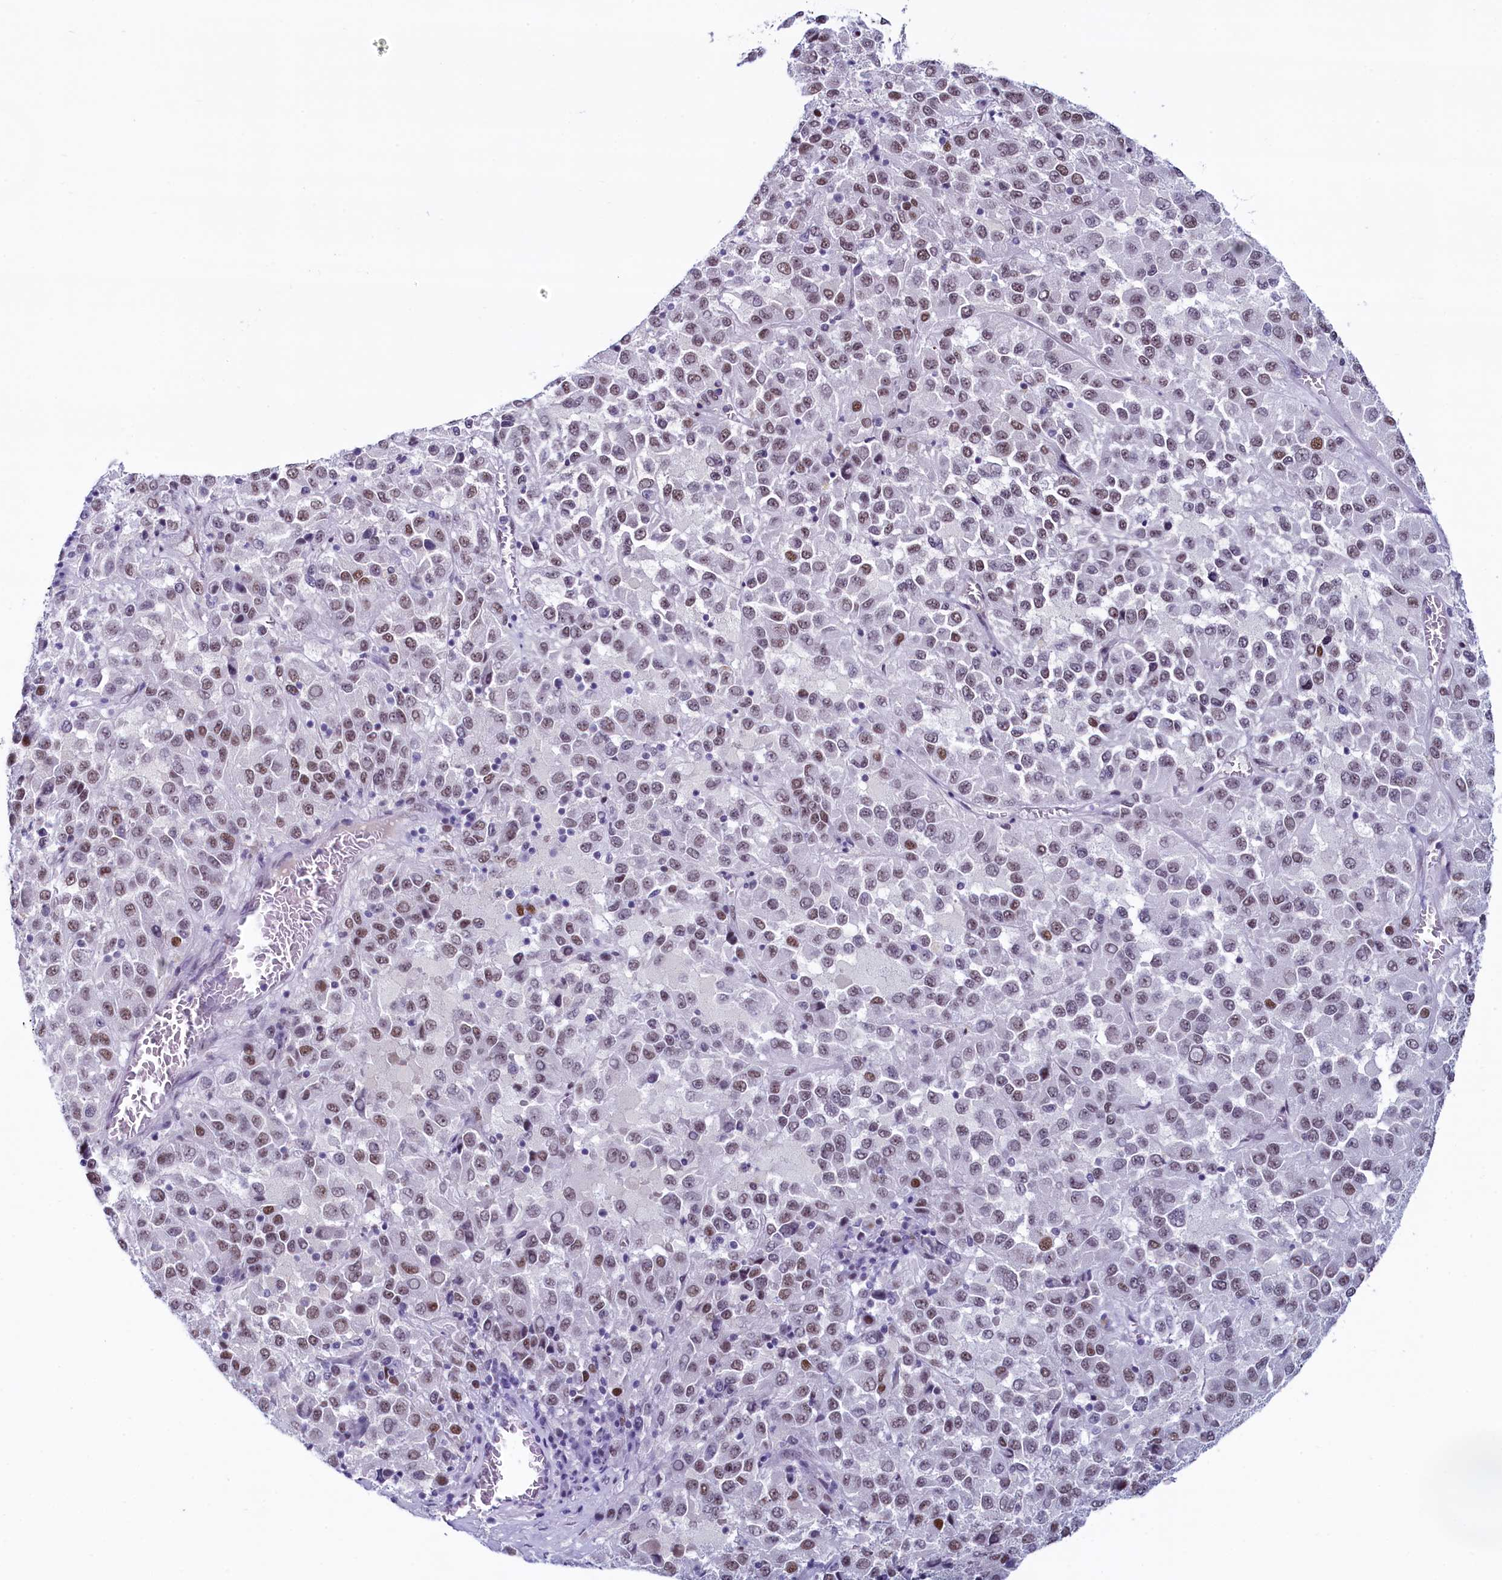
{"staining": {"intensity": "weak", "quantity": ">75%", "location": "nuclear"}, "tissue": "melanoma", "cell_type": "Tumor cells", "image_type": "cancer", "snomed": [{"axis": "morphology", "description": "Malignant melanoma, Metastatic site"}, {"axis": "topography", "description": "Lung"}], "caption": "Tumor cells demonstrate low levels of weak nuclear positivity in approximately >75% of cells in human melanoma.", "gene": "SUGP2", "patient": {"sex": "male", "age": 64}}